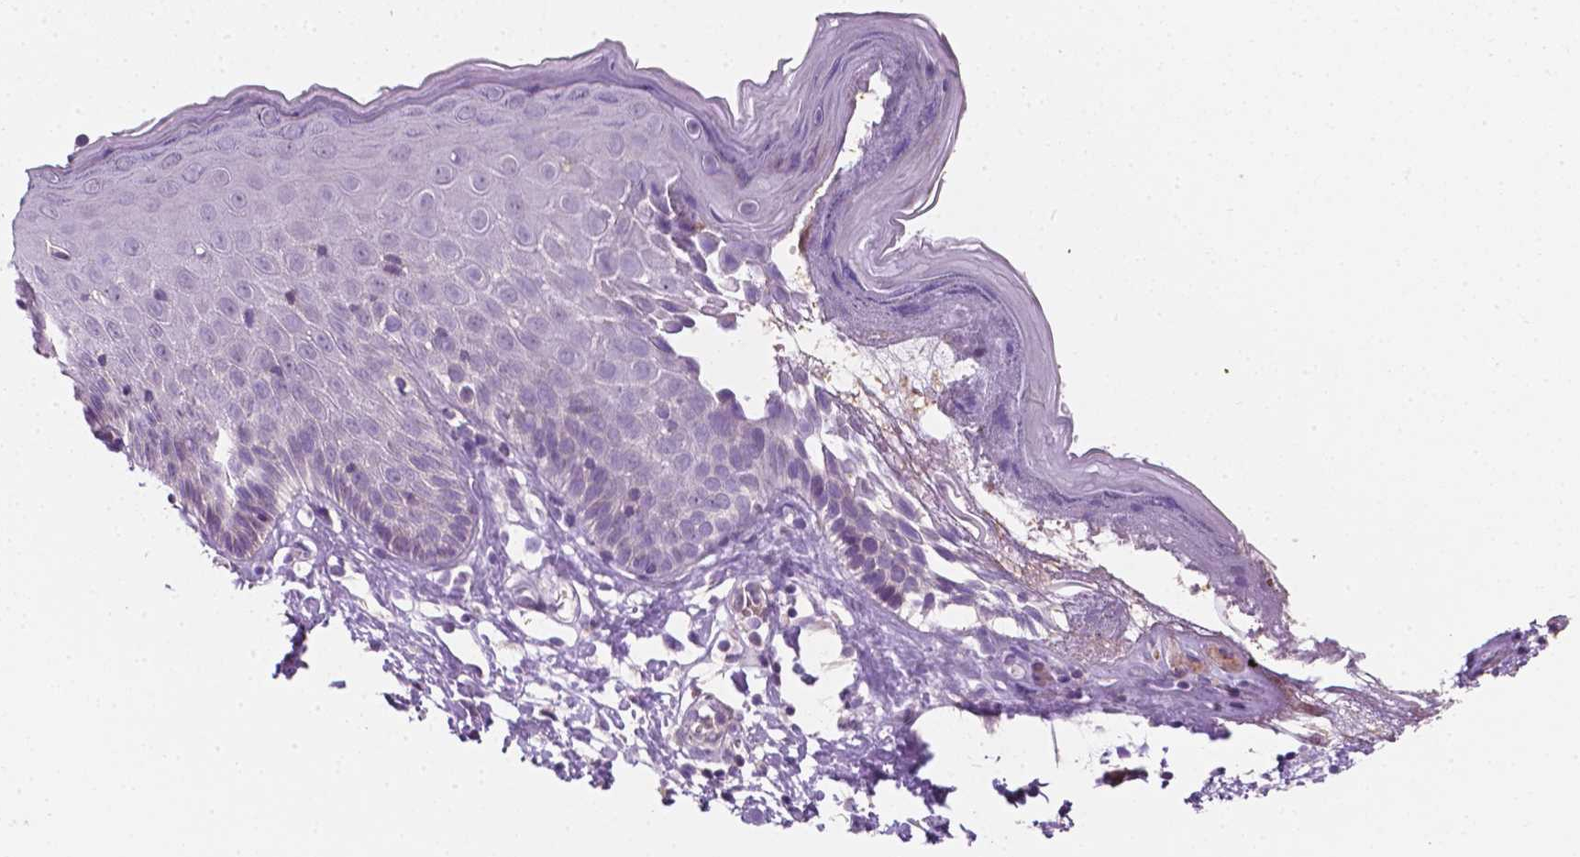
{"staining": {"intensity": "negative", "quantity": "none", "location": "none"}, "tissue": "skin", "cell_type": "Epidermal cells", "image_type": "normal", "snomed": [{"axis": "morphology", "description": "Normal tissue, NOS"}, {"axis": "topography", "description": "Vulva"}], "caption": "This is a image of immunohistochemistry (IHC) staining of unremarkable skin, which shows no staining in epidermal cells. (Stains: DAB IHC with hematoxylin counter stain, Microscopy: brightfield microscopy at high magnification).", "gene": "EGFR", "patient": {"sex": "female", "age": 68}}